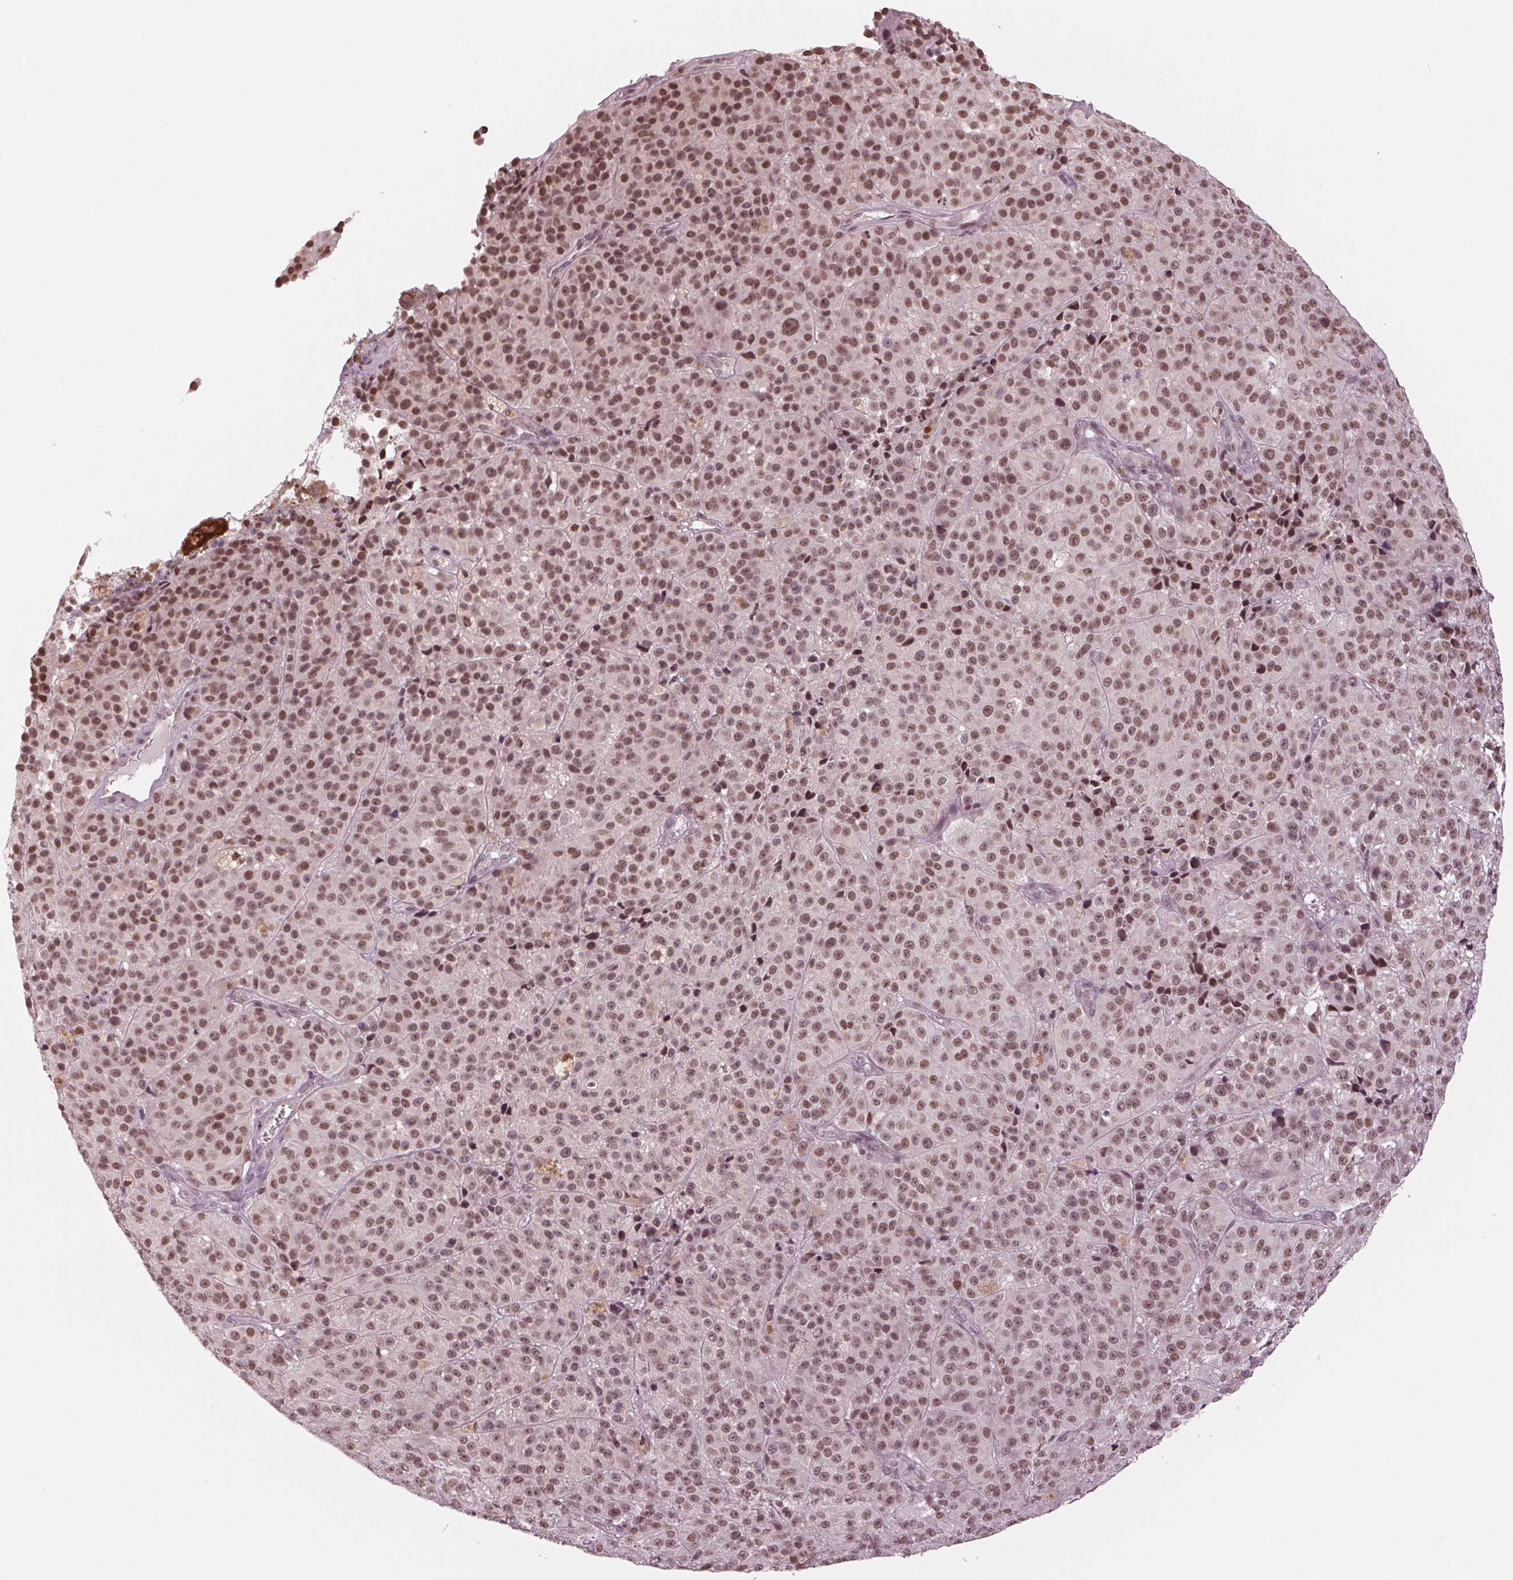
{"staining": {"intensity": "moderate", "quantity": "25%-75%", "location": "nuclear"}, "tissue": "melanoma", "cell_type": "Tumor cells", "image_type": "cancer", "snomed": [{"axis": "morphology", "description": "Malignant melanoma, NOS"}, {"axis": "topography", "description": "Skin"}], "caption": "A brown stain highlights moderate nuclear staining of a protein in malignant melanoma tumor cells.", "gene": "DNMT3L", "patient": {"sex": "female", "age": 58}}